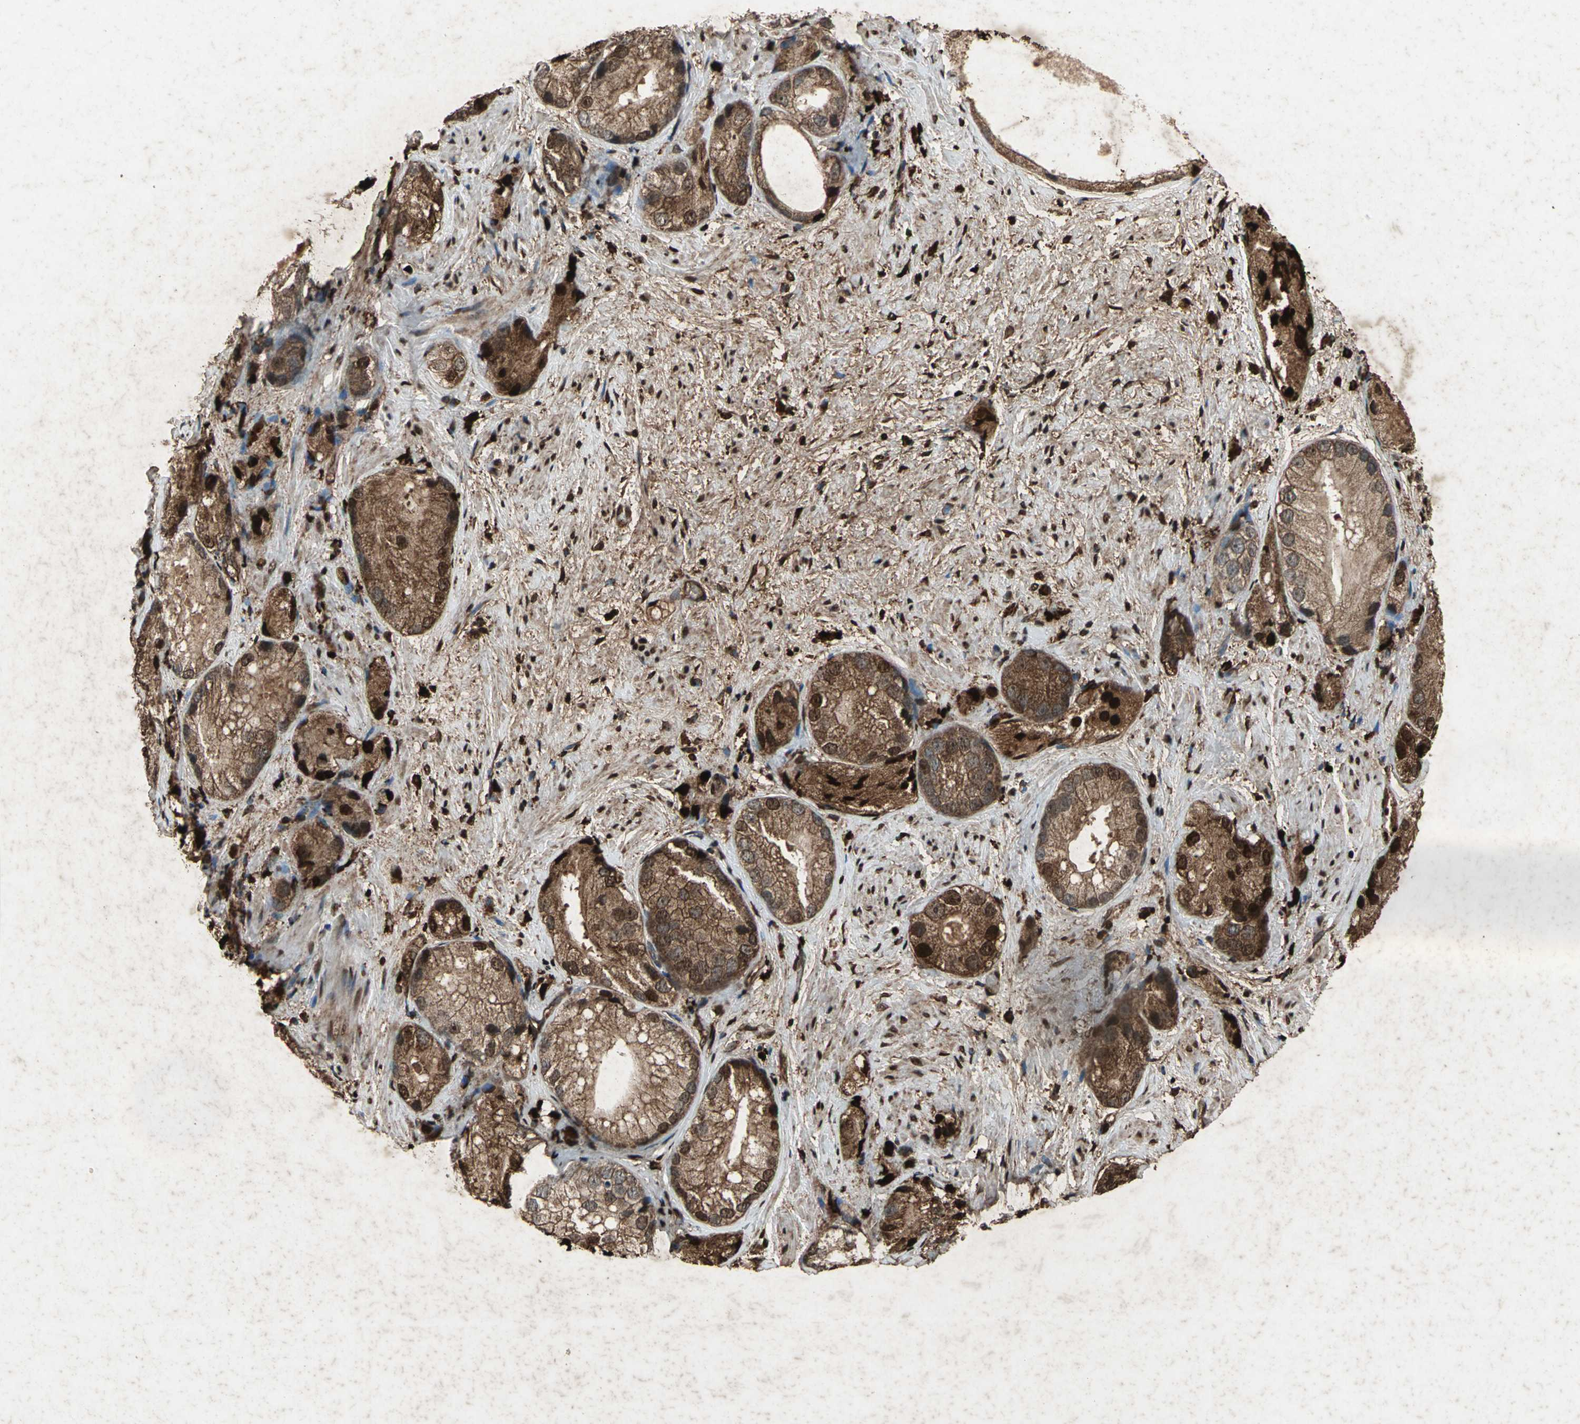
{"staining": {"intensity": "strong", "quantity": ">75%", "location": "cytoplasmic/membranous,nuclear"}, "tissue": "prostate cancer", "cell_type": "Tumor cells", "image_type": "cancer", "snomed": [{"axis": "morphology", "description": "Adenocarcinoma, Low grade"}, {"axis": "topography", "description": "Prostate"}], "caption": "About >75% of tumor cells in human prostate low-grade adenocarcinoma display strong cytoplasmic/membranous and nuclear protein expression as visualized by brown immunohistochemical staining.", "gene": "SEPTIN4", "patient": {"sex": "male", "age": 69}}